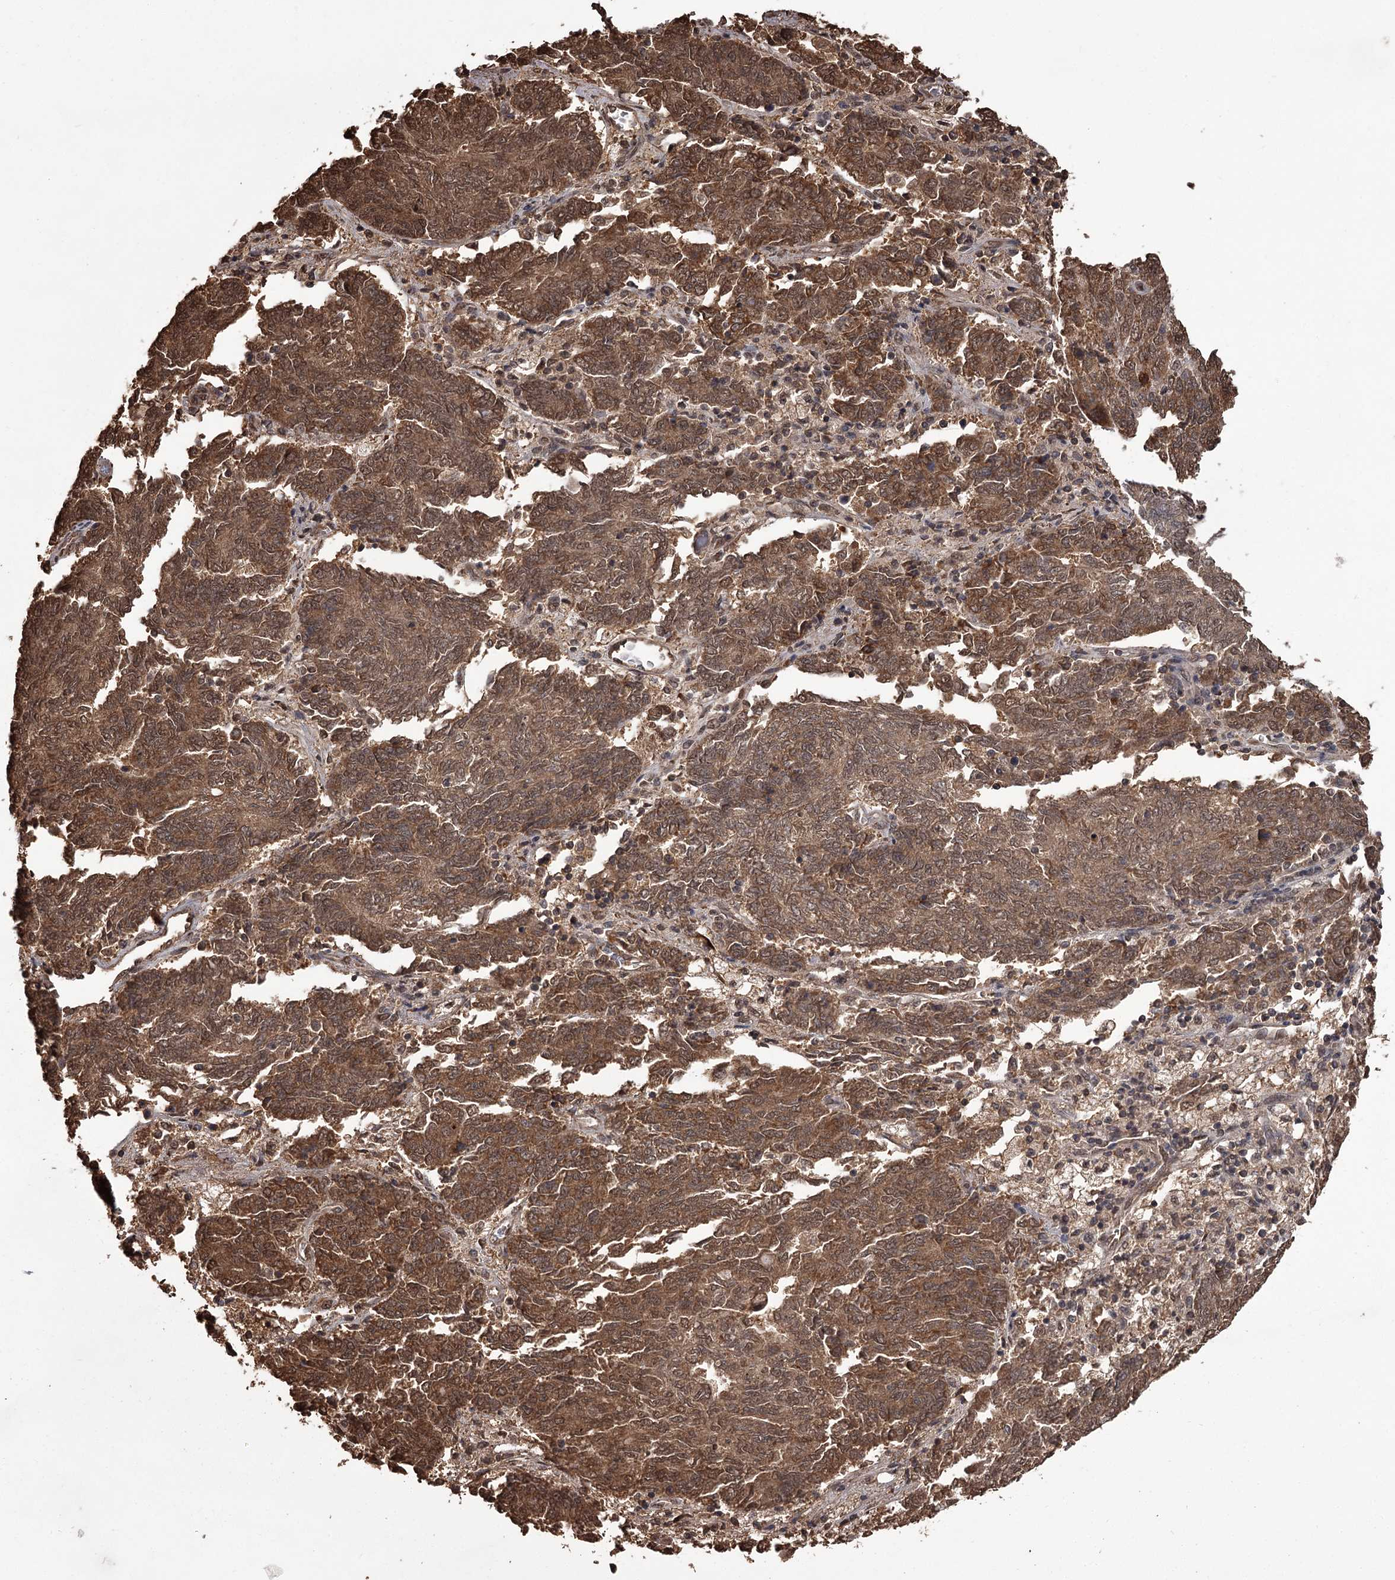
{"staining": {"intensity": "strong", "quantity": ">75%", "location": "cytoplasmic/membranous,nuclear"}, "tissue": "endometrial cancer", "cell_type": "Tumor cells", "image_type": "cancer", "snomed": [{"axis": "morphology", "description": "Adenocarcinoma, NOS"}, {"axis": "topography", "description": "Endometrium"}], "caption": "IHC (DAB (3,3'-diaminobenzidine)) staining of endometrial adenocarcinoma reveals strong cytoplasmic/membranous and nuclear protein expression in approximately >75% of tumor cells. (DAB = brown stain, brightfield microscopy at high magnification).", "gene": "NPRL2", "patient": {"sex": "female", "age": 80}}